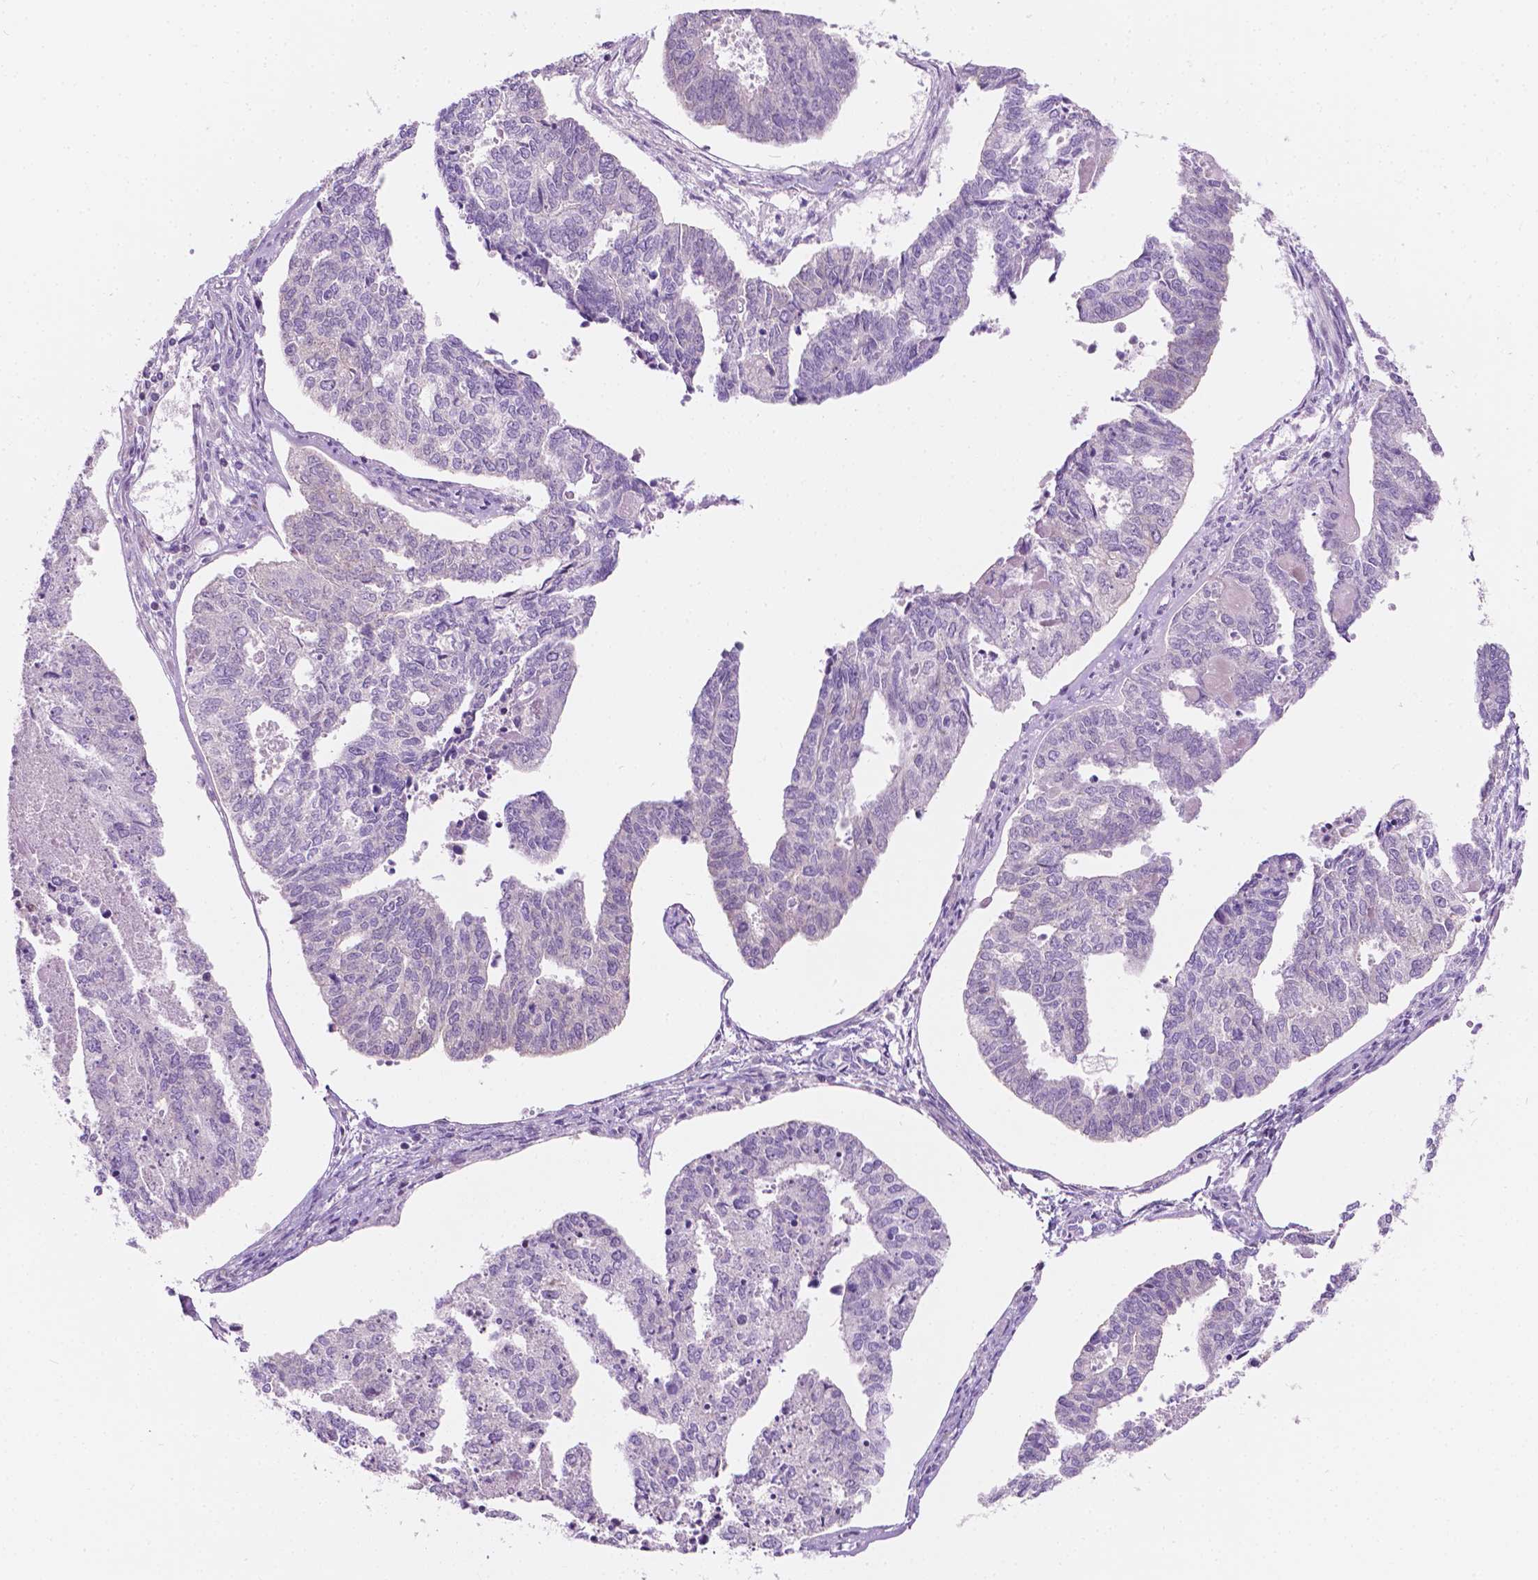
{"staining": {"intensity": "negative", "quantity": "none", "location": "none"}, "tissue": "endometrial cancer", "cell_type": "Tumor cells", "image_type": "cancer", "snomed": [{"axis": "morphology", "description": "Adenocarcinoma, NOS"}, {"axis": "topography", "description": "Endometrium"}], "caption": "An image of human endometrial cancer is negative for staining in tumor cells. (Brightfield microscopy of DAB (3,3'-diaminobenzidine) IHC at high magnification).", "gene": "NOS1AP", "patient": {"sex": "female", "age": 73}}